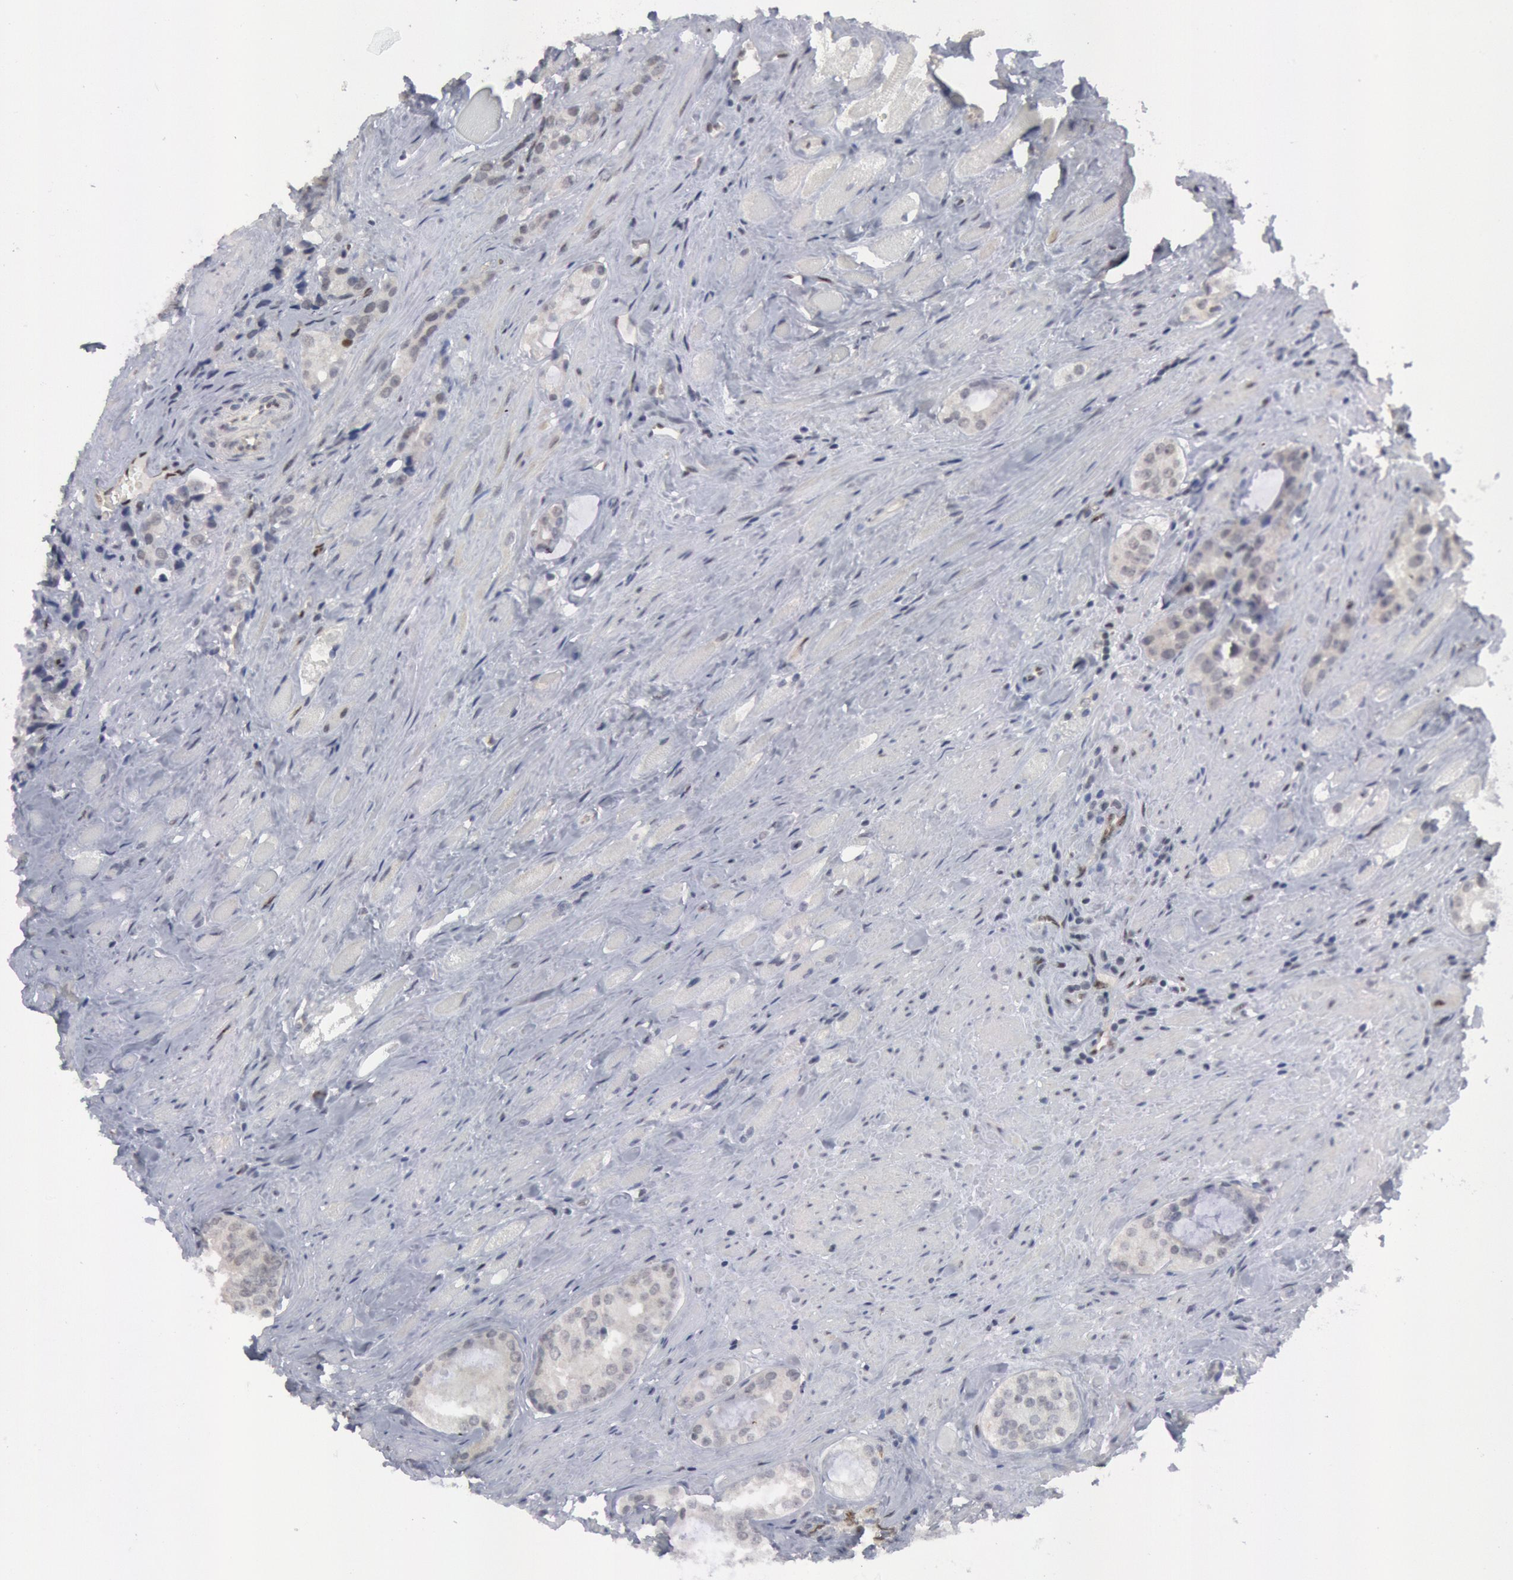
{"staining": {"intensity": "negative", "quantity": "none", "location": "none"}, "tissue": "prostate cancer", "cell_type": "Tumor cells", "image_type": "cancer", "snomed": [{"axis": "morphology", "description": "Adenocarcinoma, Medium grade"}, {"axis": "topography", "description": "Prostate"}], "caption": "An IHC photomicrograph of prostate cancer is shown. There is no staining in tumor cells of prostate cancer.", "gene": "FOXO1", "patient": {"sex": "male", "age": 73}}